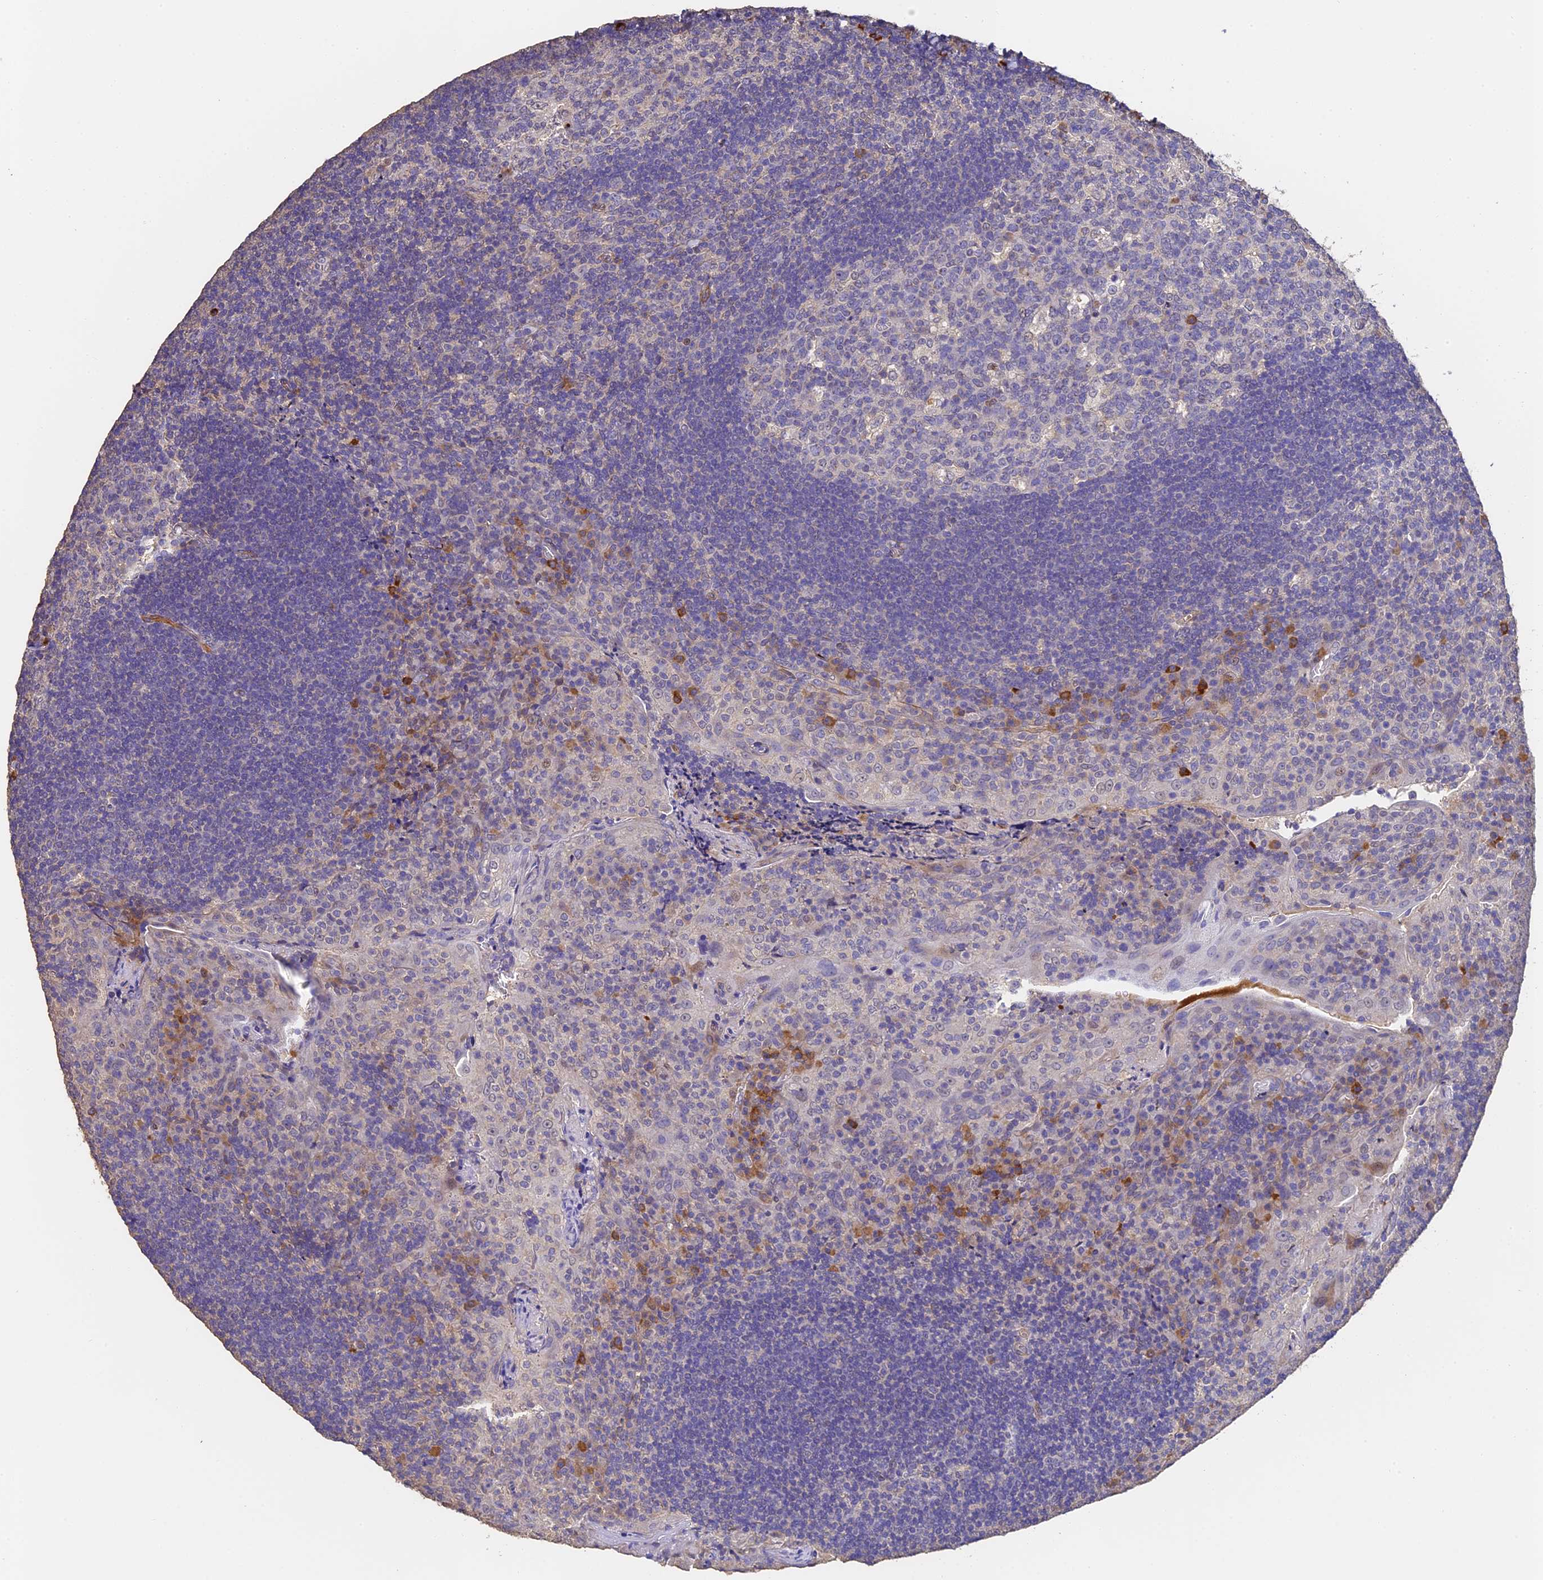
{"staining": {"intensity": "negative", "quantity": "none", "location": "none"}, "tissue": "tonsil", "cell_type": "Germinal center cells", "image_type": "normal", "snomed": [{"axis": "morphology", "description": "Normal tissue, NOS"}, {"axis": "topography", "description": "Tonsil"}], "caption": "Immunohistochemistry (IHC) photomicrograph of unremarkable tonsil stained for a protein (brown), which displays no positivity in germinal center cells. (DAB IHC visualized using brightfield microscopy, high magnification).", "gene": "SLC11A1", "patient": {"sex": "male", "age": 17}}